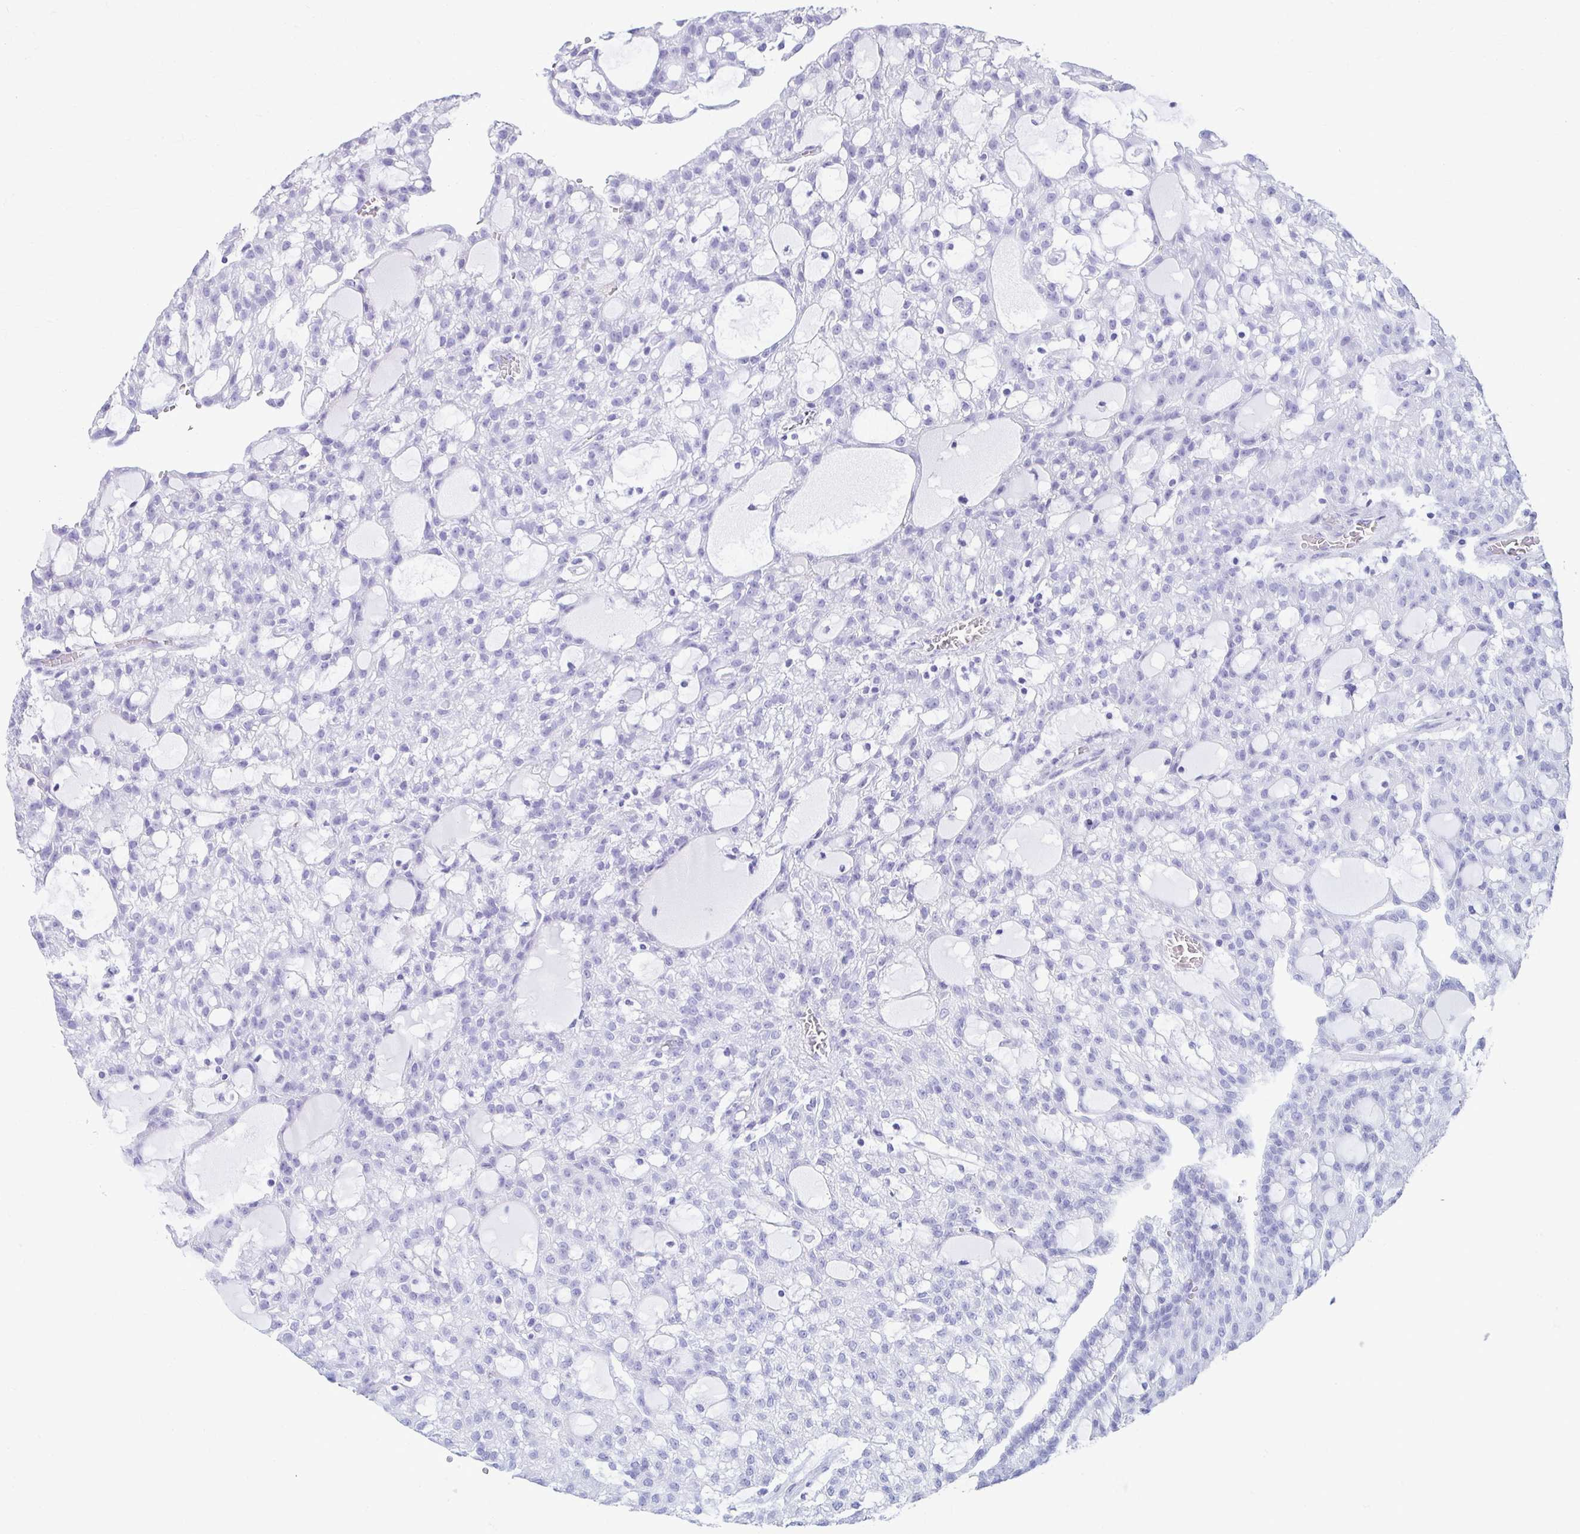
{"staining": {"intensity": "negative", "quantity": "none", "location": "none"}, "tissue": "renal cancer", "cell_type": "Tumor cells", "image_type": "cancer", "snomed": [{"axis": "morphology", "description": "Adenocarcinoma, NOS"}, {"axis": "topography", "description": "Kidney"}], "caption": "This is an immunohistochemistry (IHC) micrograph of human renal adenocarcinoma. There is no staining in tumor cells.", "gene": "ATP4B", "patient": {"sex": "male", "age": 63}}